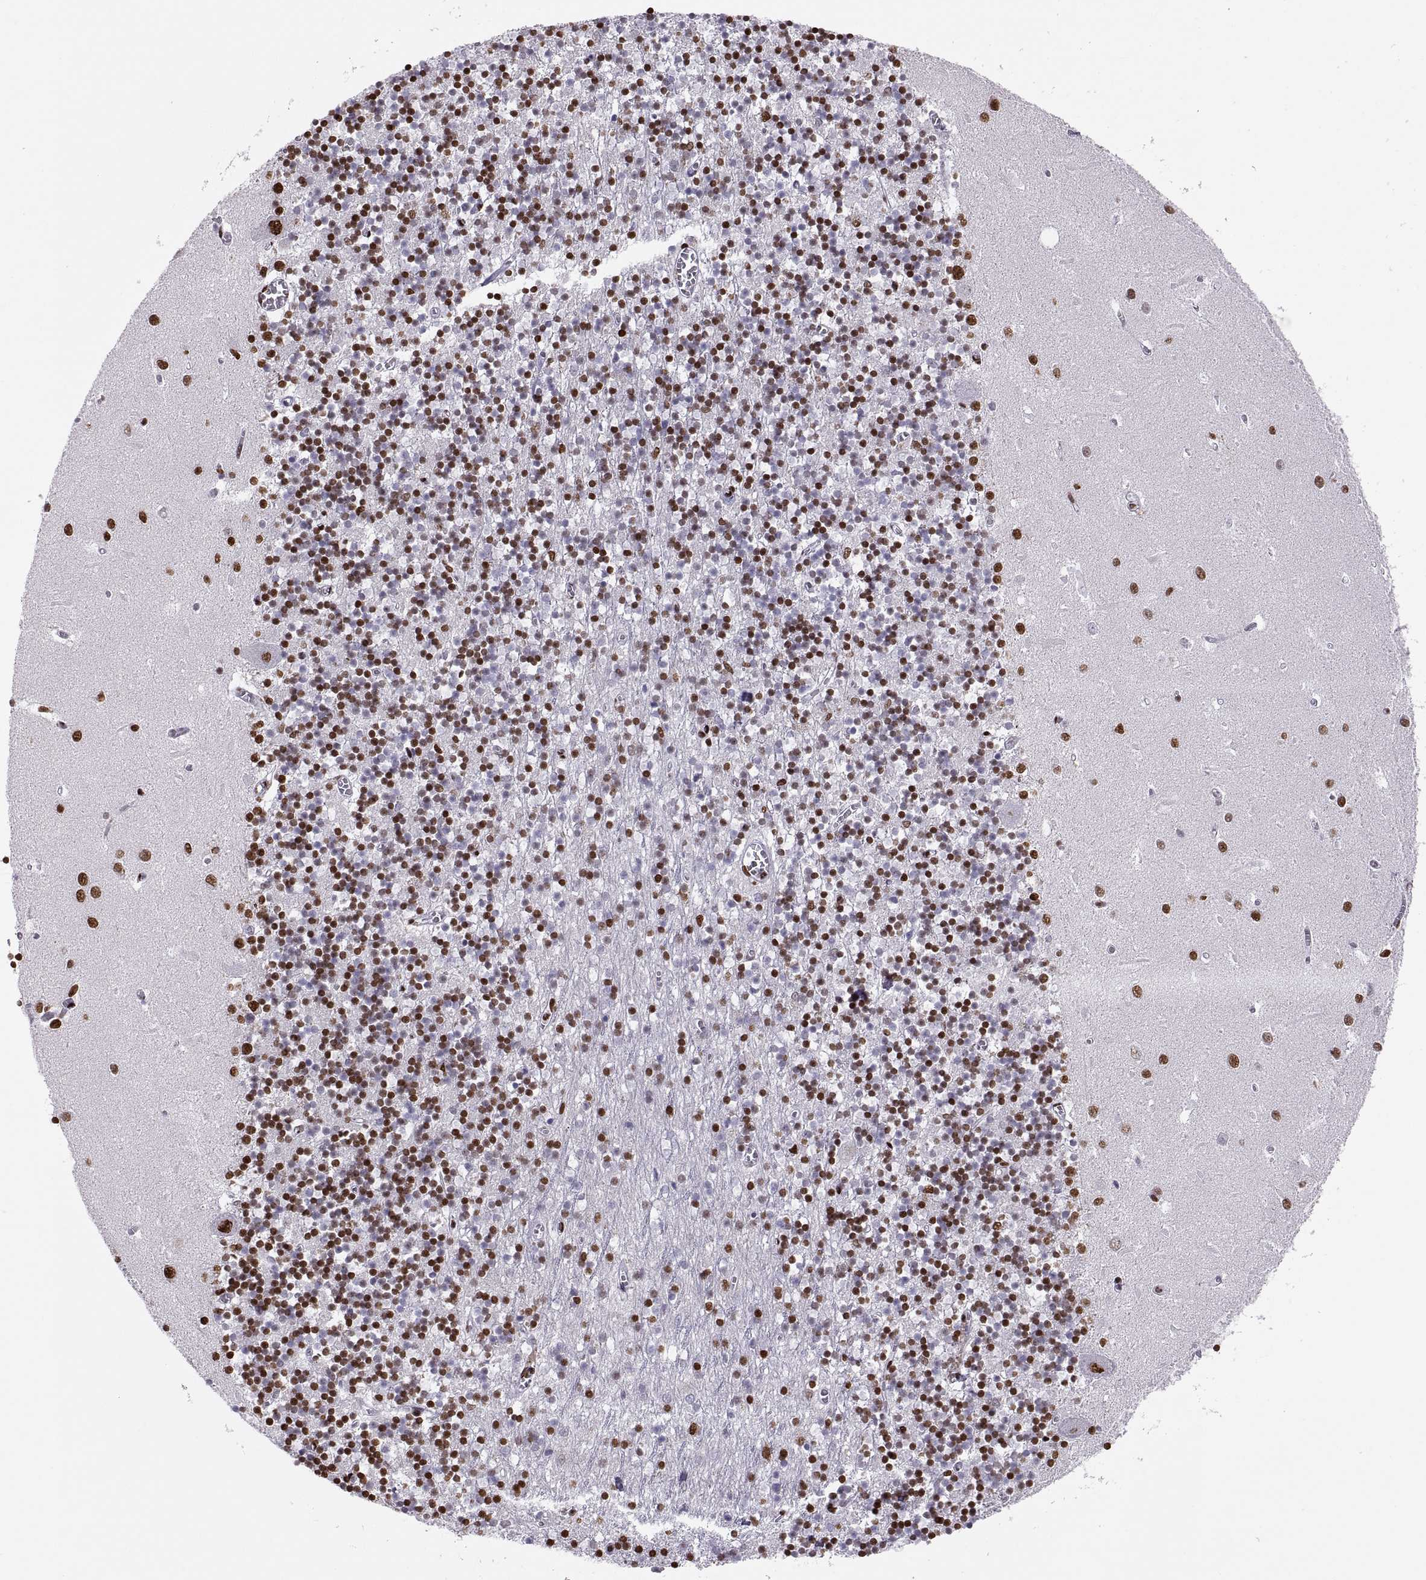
{"staining": {"intensity": "strong", "quantity": "25%-75%", "location": "nuclear"}, "tissue": "cerebellum", "cell_type": "Cells in granular layer", "image_type": "normal", "snomed": [{"axis": "morphology", "description": "Normal tissue, NOS"}, {"axis": "topography", "description": "Cerebellum"}], "caption": "Protein expression analysis of unremarkable human cerebellum reveals strong nuclear staining in about 25%-75% of cells in granular layer.", "gene": "SNAI1", "patient": {"sex": "female", "age": 64}}